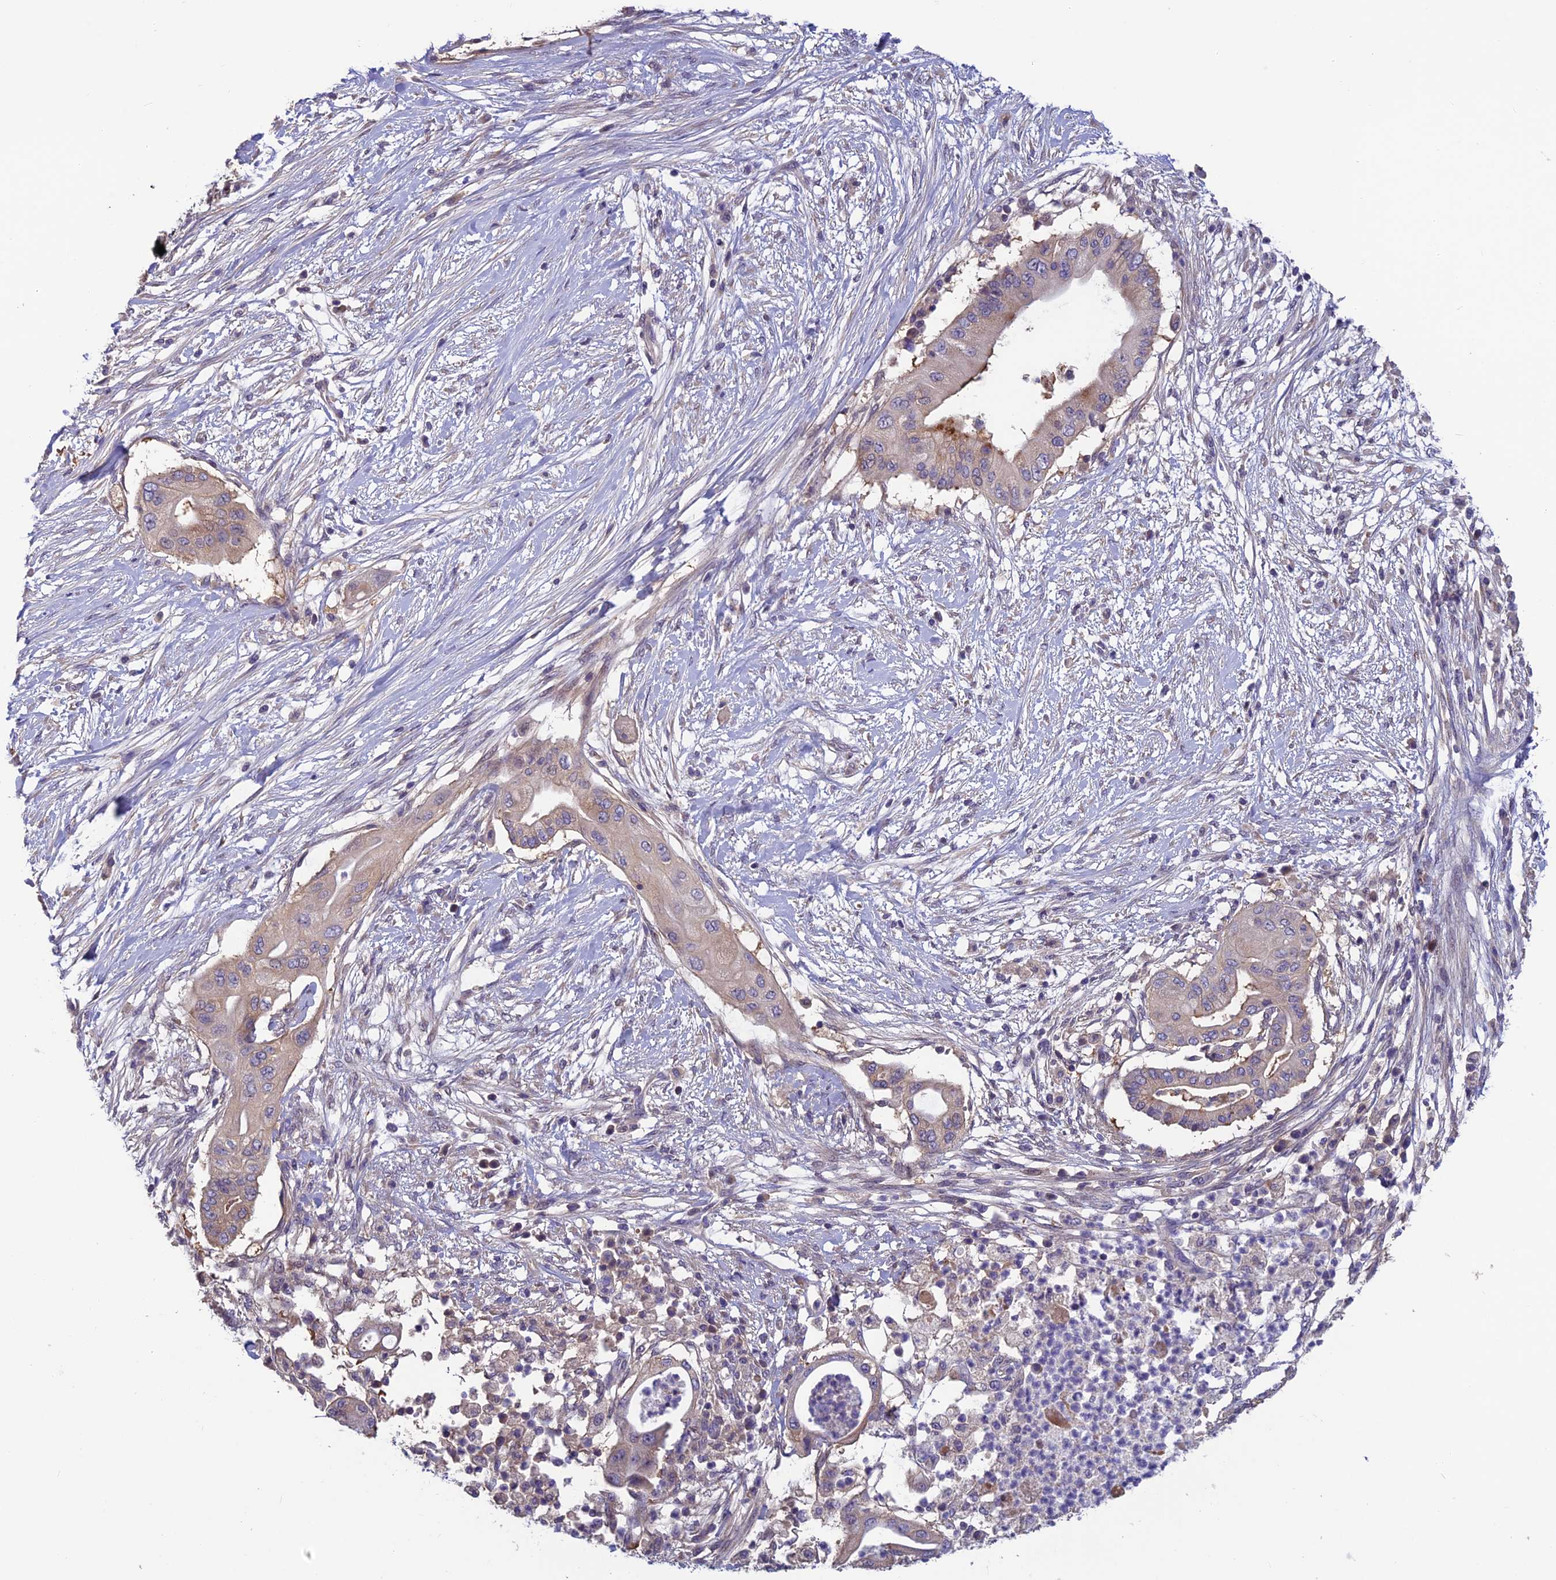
{"staining": {"intensity": "negative", "quantity": "none", "location": "none"}, "tissue": "pancreatic cancer", "cell_type": "Tumor cells", "image_type": "cancer", "snomed": [{"axis": "morphology", "description": "Adenocarcinoma, NOS"}, {"axis": "topography", "description": "Pancreas"}], "caption": "Immunohistochemistry of human pancreatic adenocarcinoma demonstrates no staining in tumor cells.", "gene": "HECA", "patient": {"sex": "male", "age": 68}}